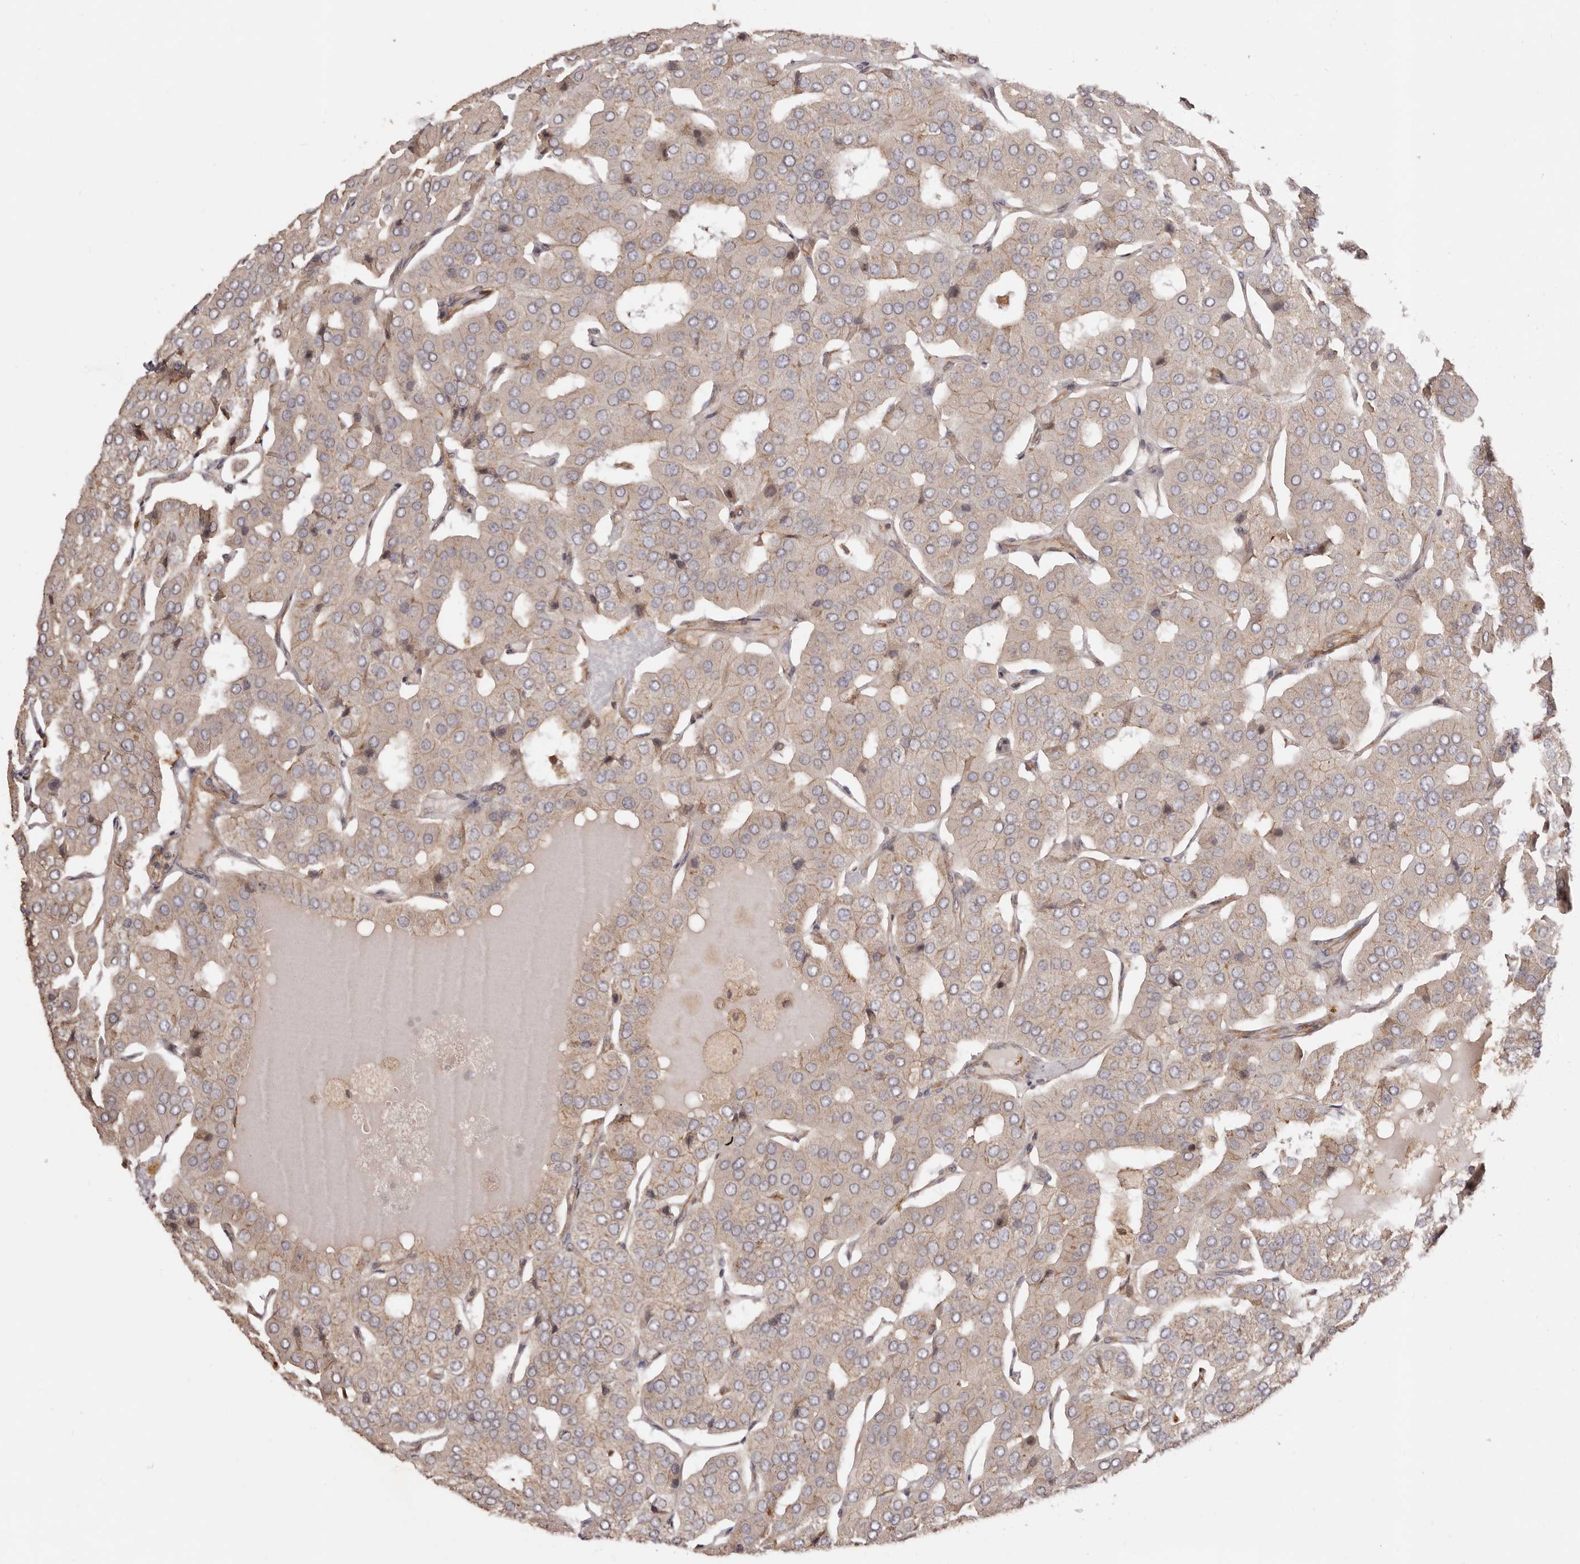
{"staining": {"intensity": "weak", "quantity": "25%-75%", "location": "cytoplasmic/membranous"}, "tissue": "parathyroid gland", "cell_type": "Glandular cells", "image_type": "normal", "snomed": [{"axis": "morphology", "description": "Normal tissue, NOS"}, {"axis": "morphology", "description": "Adenoma, NOS"}, {"axis": "topography", "description": "Parathyroid gland"}], "caption": "Weak cytoplasmic/membranous expression is identified in about 25%-75% of glandular cells in normal parathyroid gland. The staining was performed using DAB to visualize the protein expression in brown, while the nuclei were stained in blue with hematoxylin (Magnification: 20x).", "gene": "RPS6", "patient": {"sex": "female", "age": 86}}